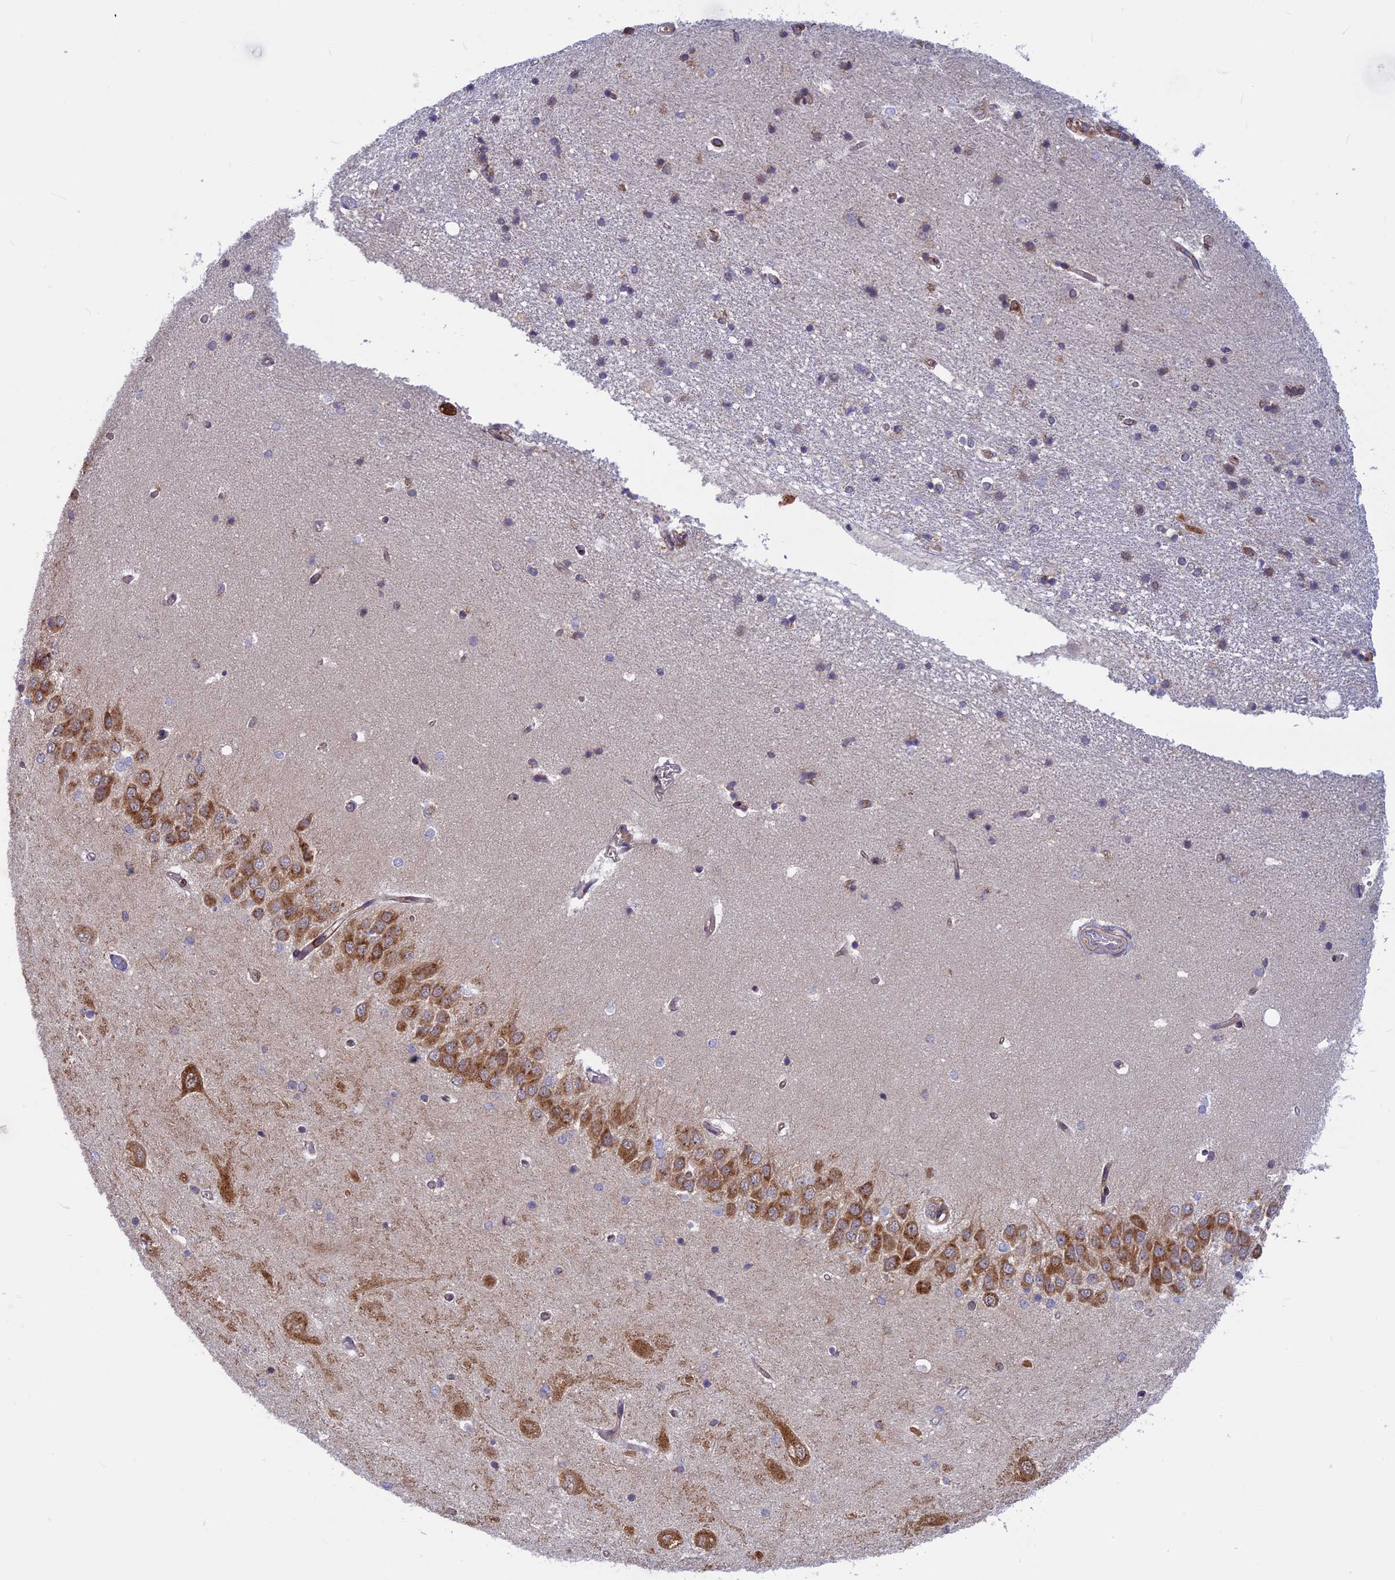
{"staining": {"intensity": "weak", "quantity": "<25%", "location": "cytoplasmic/membranous"}, "tissue": "hippocampus", "cell_type": "Glial cells", "image_type": "normal", "snomed": [{"axis": "morphology", "description": "Normal tissue, NOS"}, {"axis": "topography", "description": "Hippocampus"}], "caption": "Immunohistochemistry (IHC) micrograph of normal human hippocampus stained for a protein (brown), which exhibits no positivity in glial cells. (IHC, brightfield microscopy, high magnification).", "gene": "CLINT1", "patient": {"sex": "male", "age": 45}}